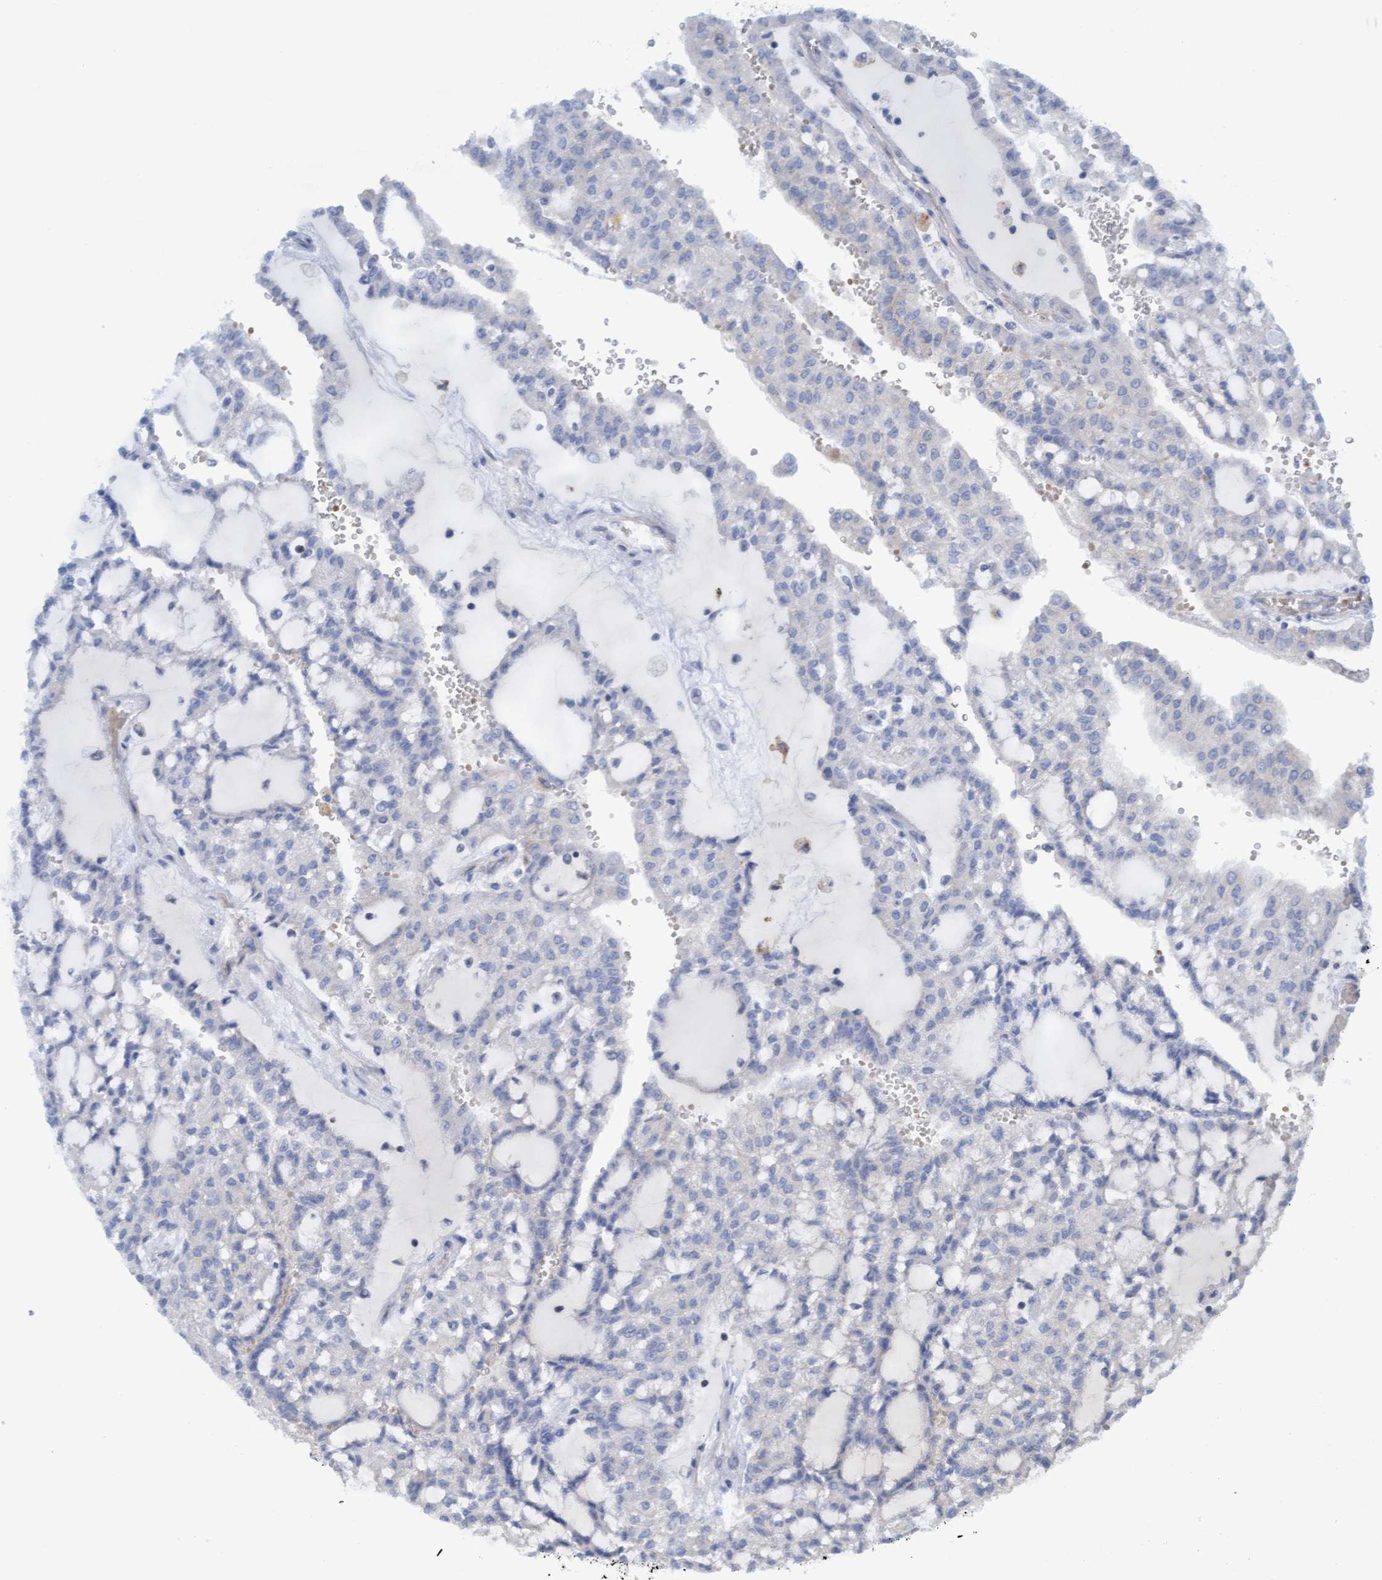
{"staining": {"intensity": "negative", "quantity": "none", "location": "none"}, "tissue": "renal cancer", "cell_type": "Tumor cells", "image_type": "cancer", "snomed": [{"axis": "morphology", "description": "Adenocarcinoma, NOS"}, {"axis": "topography", "description": "Kidney"}], "caption": "A micrograph of human renal adenocarcinoma is negative for staining in tumor cells.", "gene": "SIGIRR", "patient": {"sex": "male", "age": 63}}